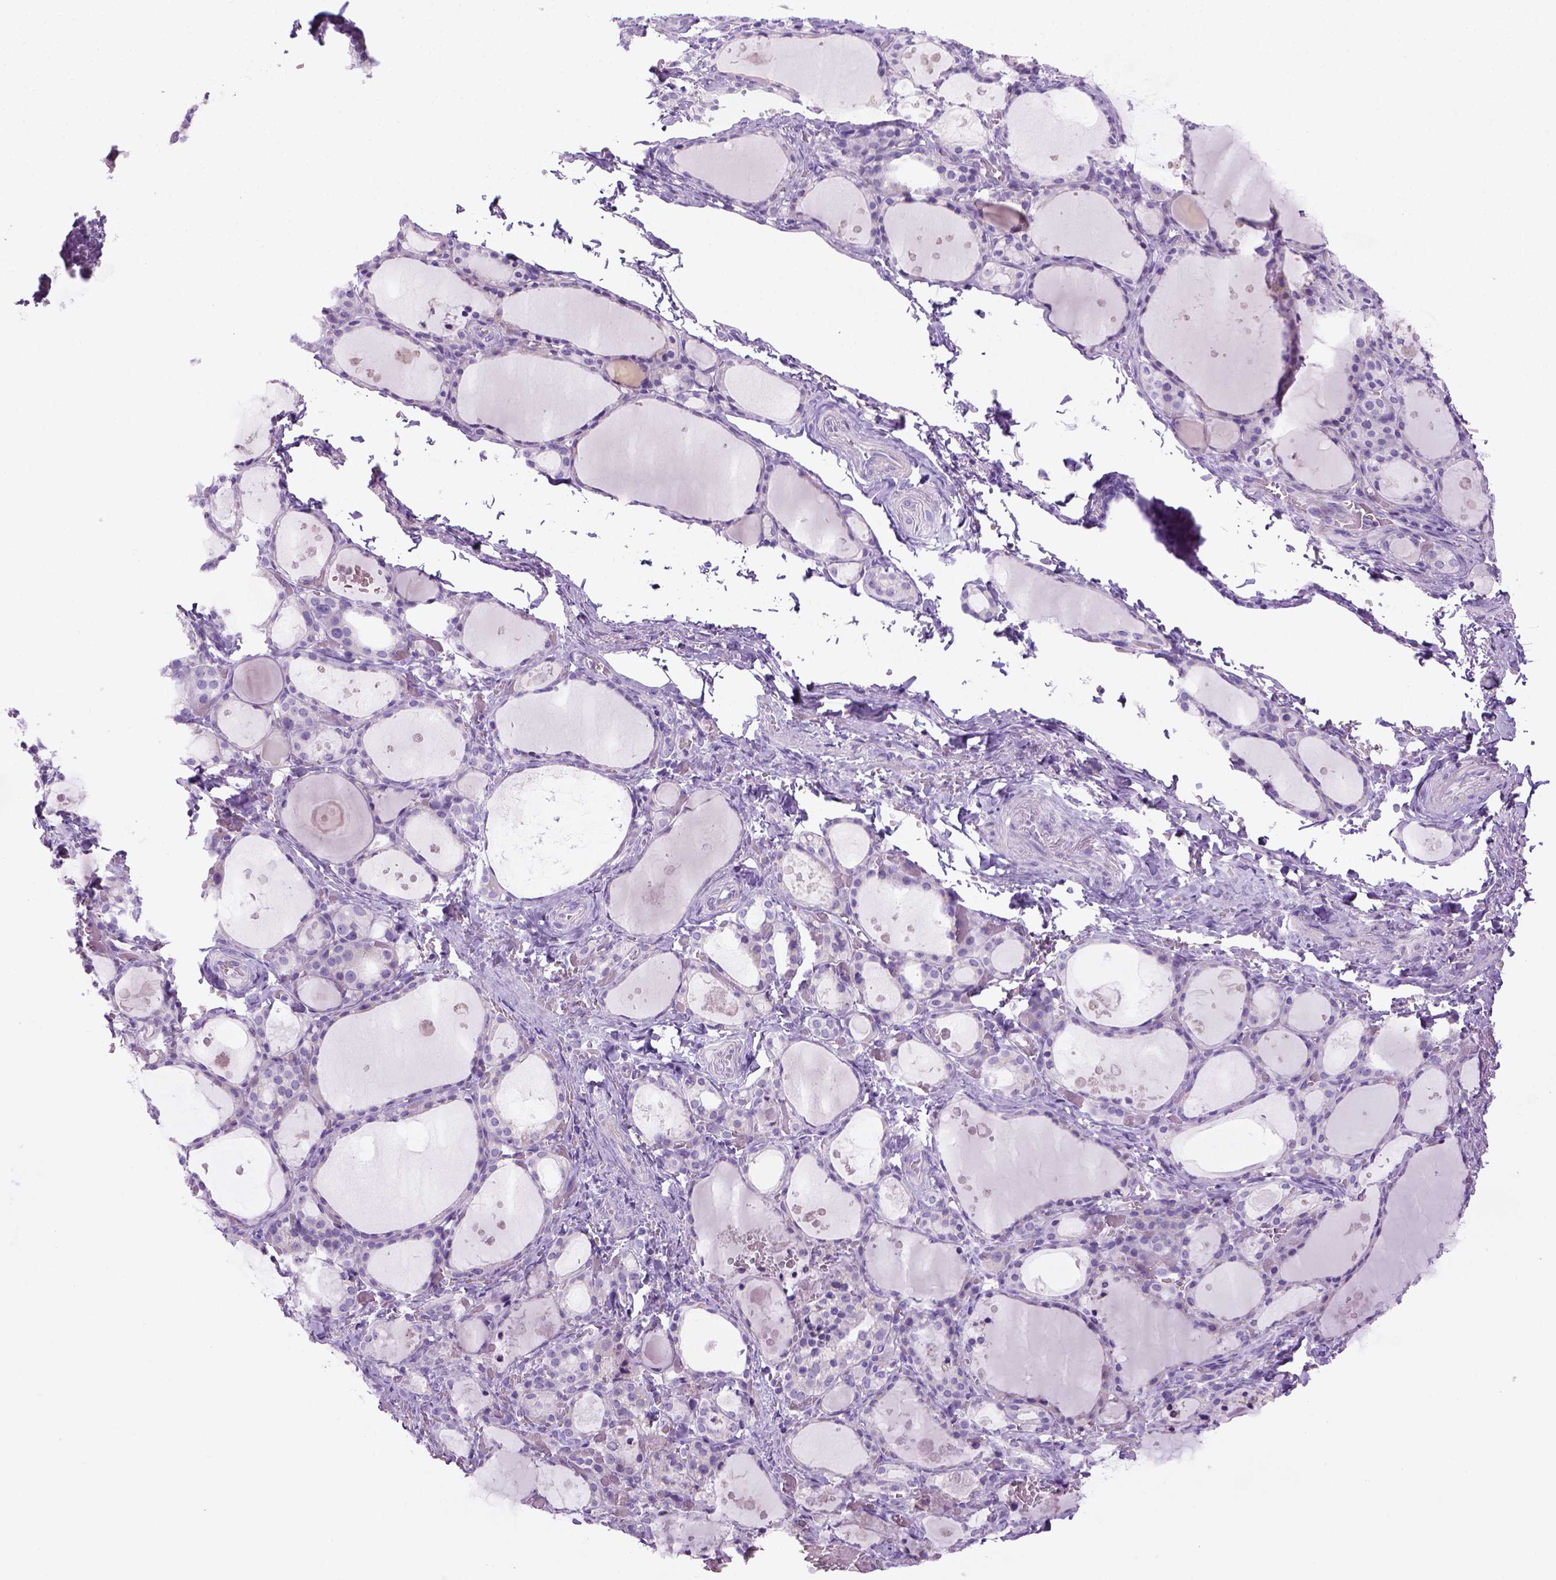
{"staining": {"intensity": "negative", "quantity": "none", "location": "none"}, "tissue": "thyroid gland", "cell_type": "Glandular cells", "image_type": "normal", "snomed": [{"axis": "morphology", "description": "Normal tissue, NOS"}, {"axis": "topography", "description": "Thyroid gland"}], "caption": "IHC histopathology image of normal thyroid gland: thyroid gland stained with DAB (3,3'-diaminobenzidine) exhibits no significant protein expression in glandular cells.", "gene": "DNAH11", "patient": {"sex": "male", "age": 68}}